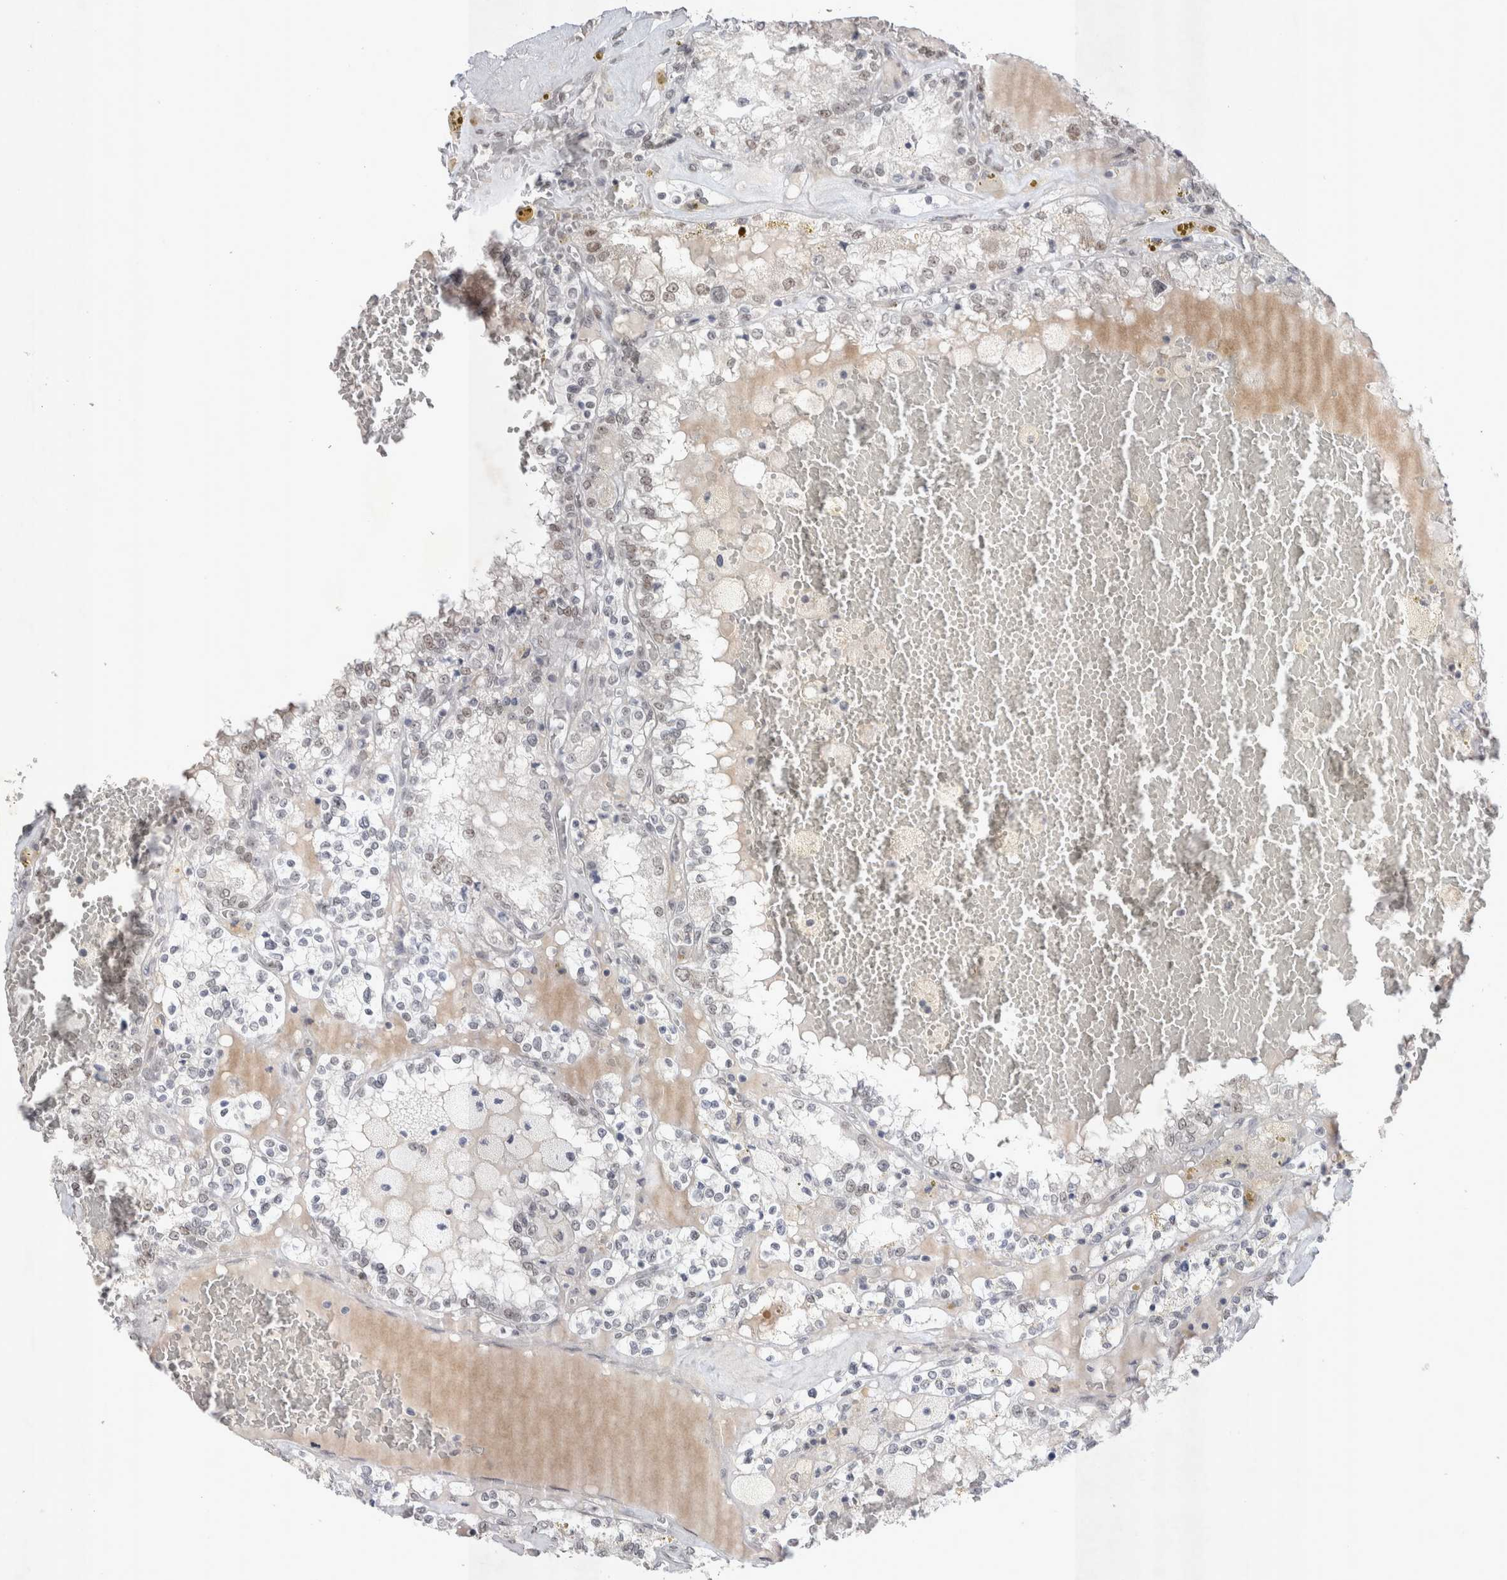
{"staining": {"intensity": "weak", "quantity": "25%-75%", "location": "nuclear"}, "tissue": "renal cancer", "cell_type": "Tumor cells", "image_type": "cancer", "snomed": [{"axis": "morphology", "description": "Adenocarcinoma, NOS"}, {"axis": "topography", "description": "Kidney"}], "caption": "Brown immunohistochemical staining in renal cancer (adenocarcinoma) exhibits weak nuclear expression in about 25%-75% of tumor cells. The staining was performed using DAB to visualize the protein expression in brown, while the nuclei were stained in blue with hematoxylin (Magnification: 20x).", "gene": "RECQL4", "patient": {"sex": "female", "age": 56}}